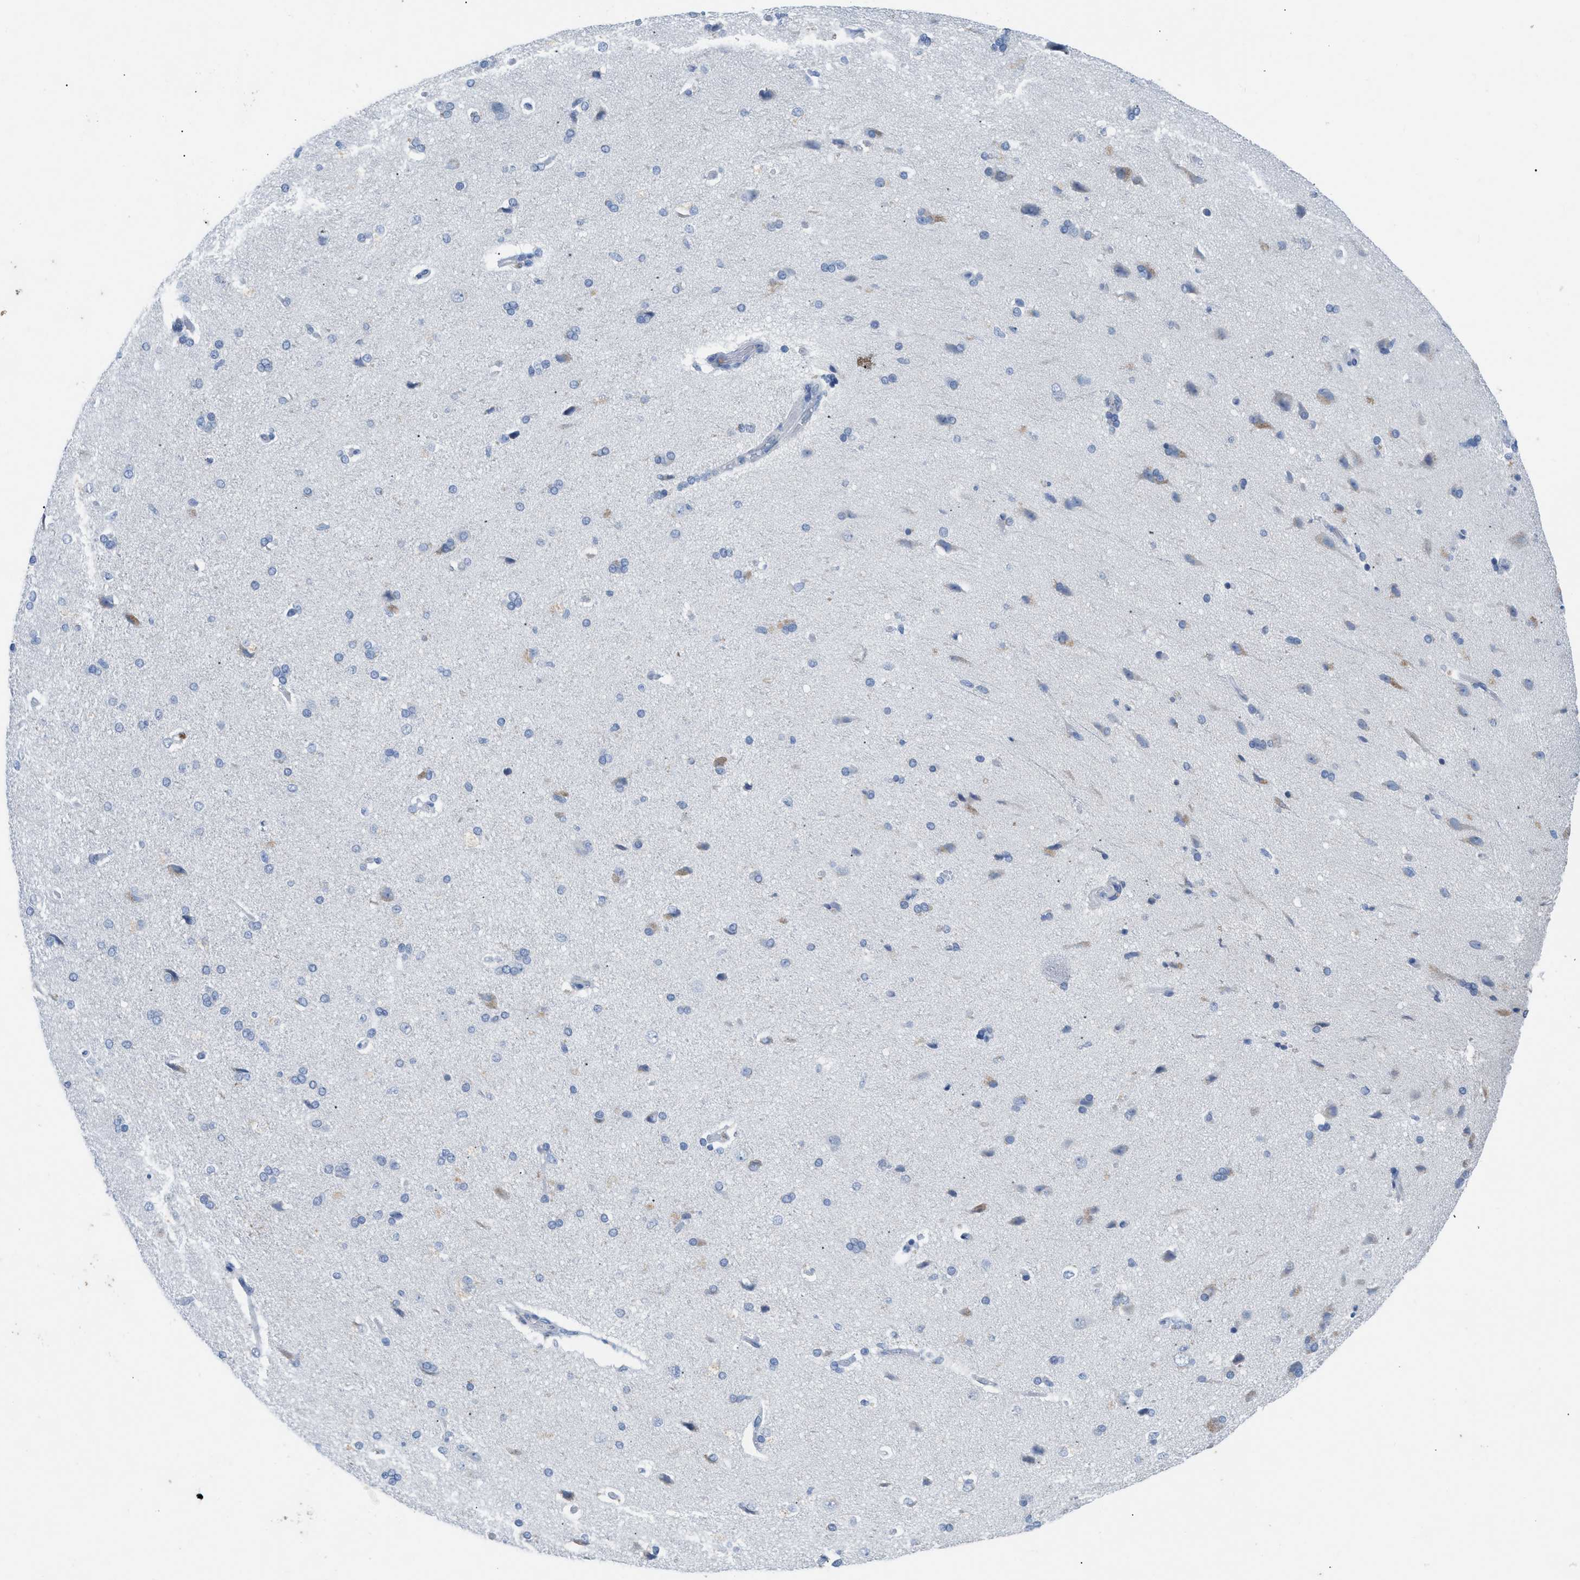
{"staining": {"intensity": "negative", "quantity": "none", "location": "none"}, "tissue": "cerebral cortex", "cell_type": "Endothelial cells", "image_type": "normal", "snomed": [{"axis": "morphology", "description": "Normal tissue, NOS"}, {"axis": "topography", "description": "Cerebral cortex"}], "caption": "Unremarkable cerebral cortex was stained to show a protein in brown. There is no significant expression in endothelial cells.", "gene": "HPX", "patient": {"sex": "male", "age": 62}}